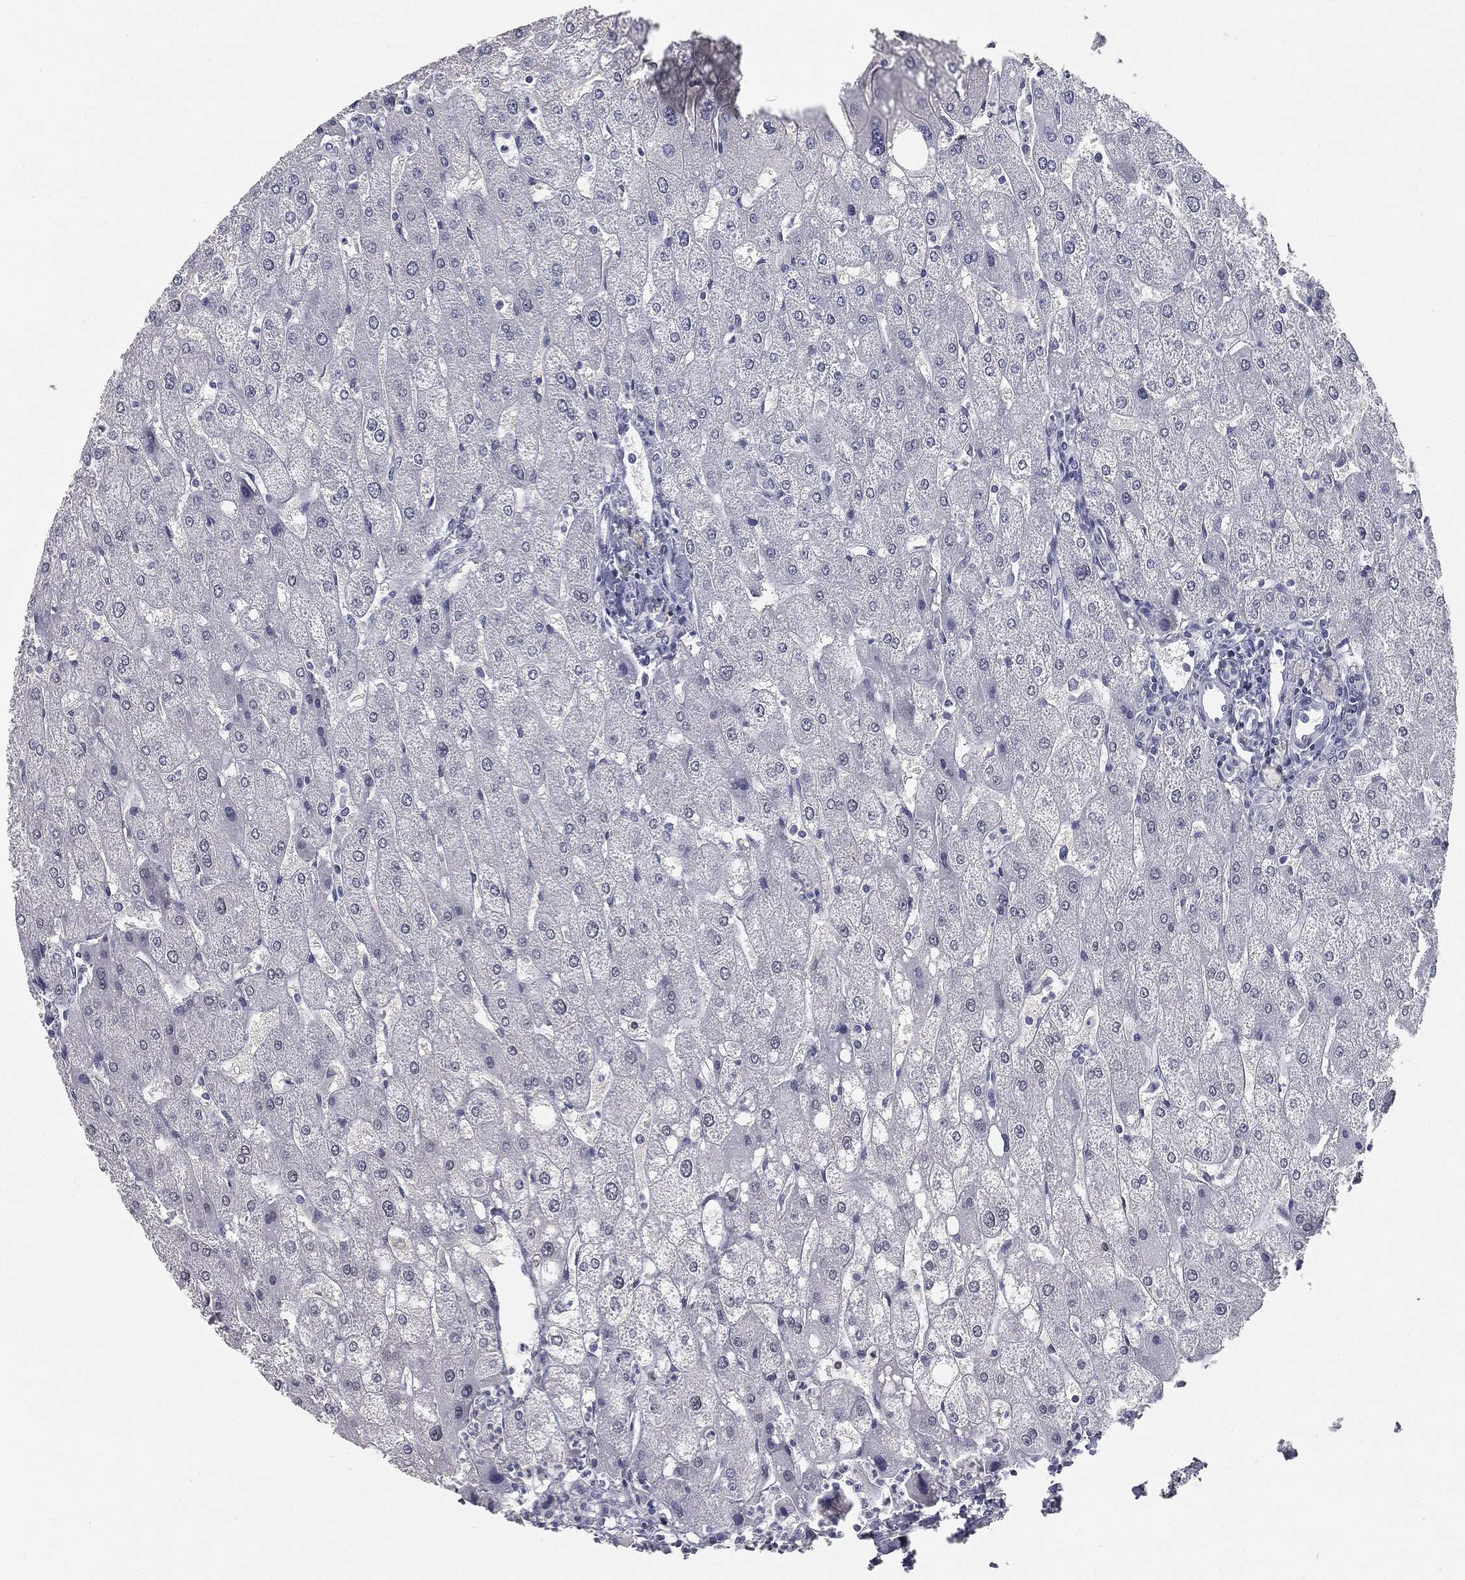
{"staining": {"intensity": "negative", "quantity": "none", "location": "none"}, "tissue": "liver", "cell_type": "Cholangiocytes", "image_type": "normal", "snomed": [{"axis": "morphology", "description": "Normal tissue, NOS"}, {"axis": "topography", "description": "Liver"}], "caption": "This is an immunohistochemistry photomicrograph of benign liver. There is no positivity in cholangiocytes.", "gene": "MUC5AC", "patient": {"sex": "male", "age": 67}}